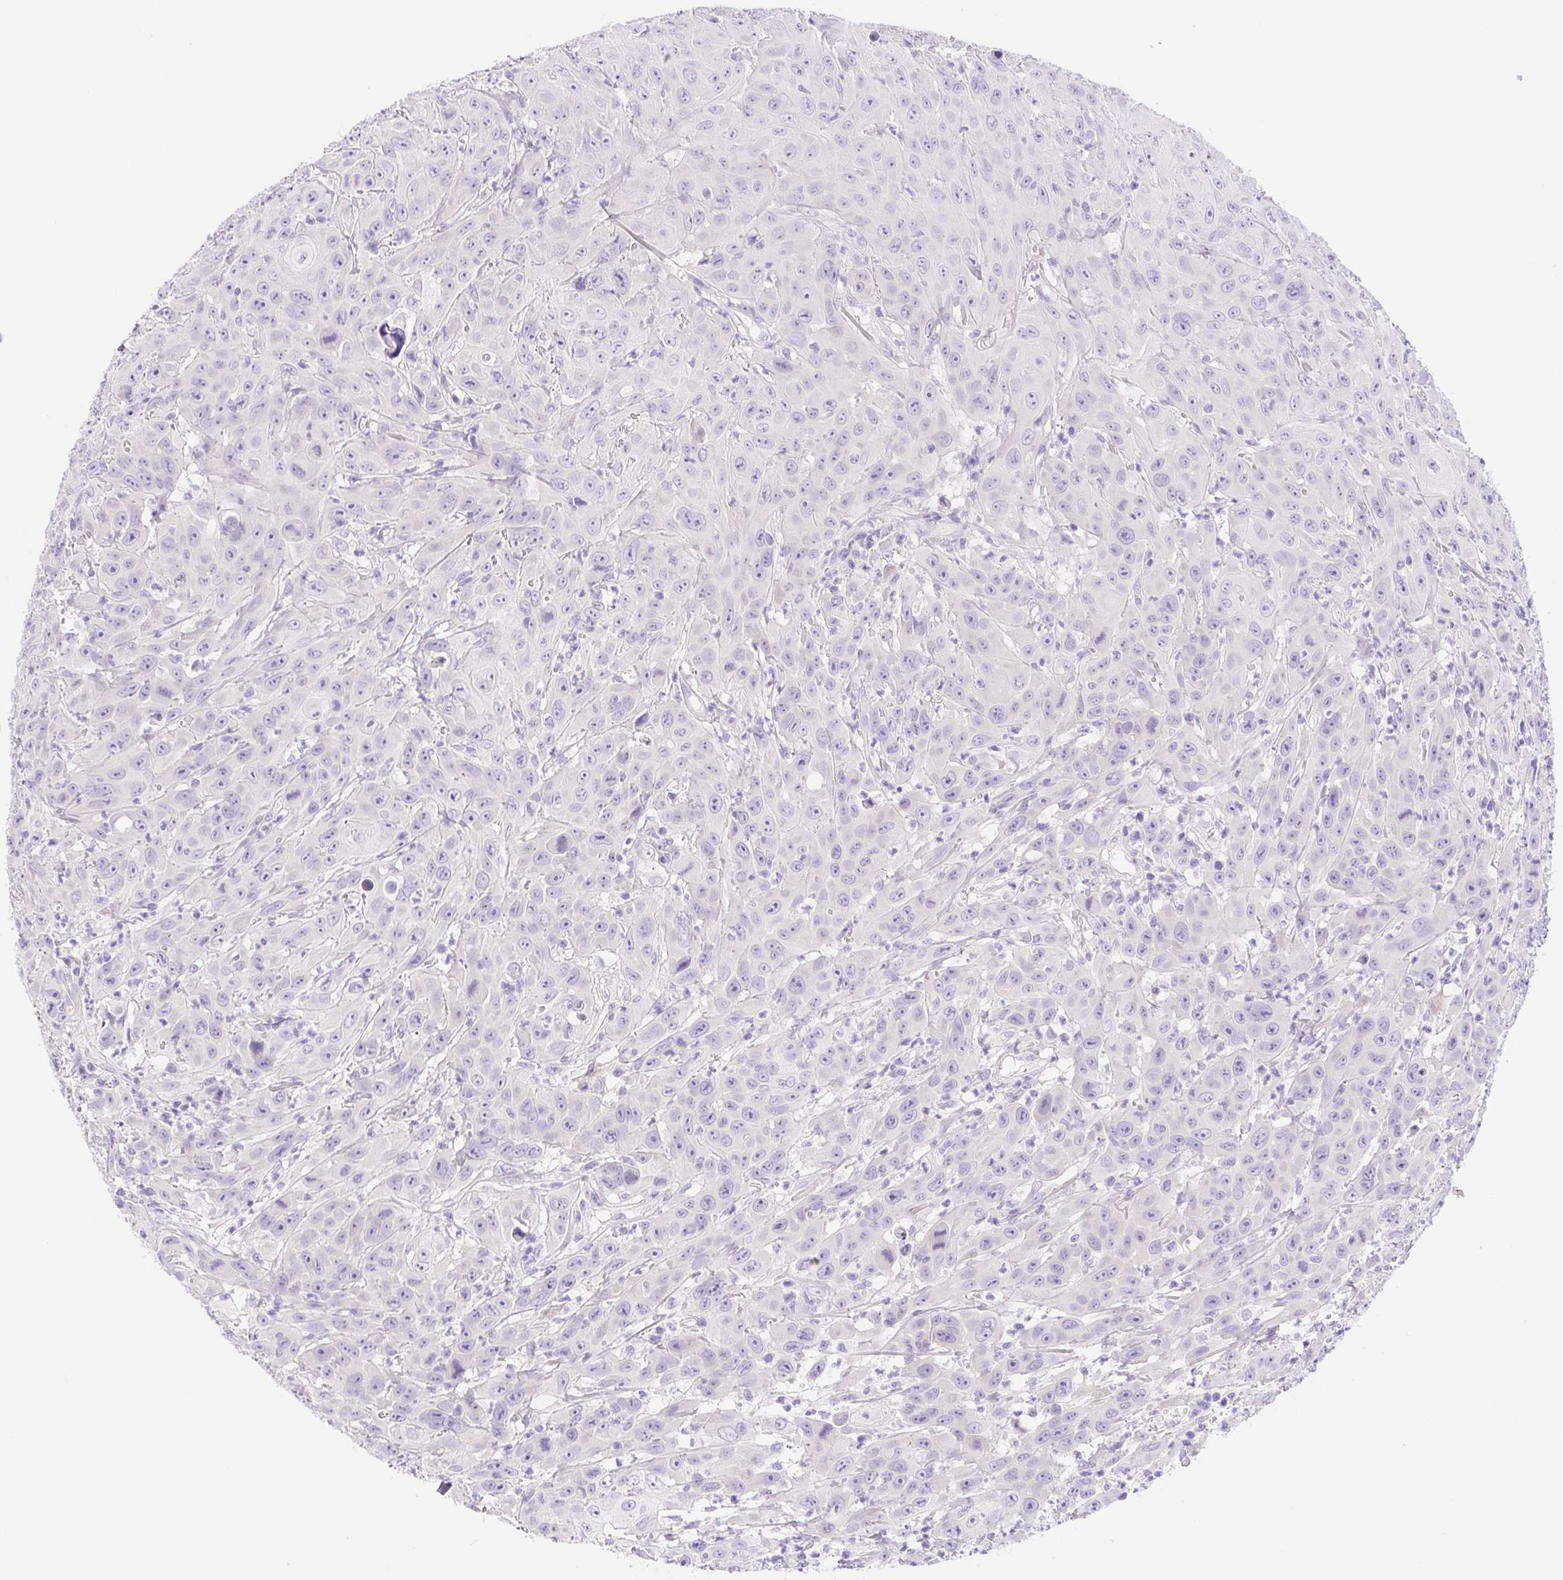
{"staining": {"intensity": "negative", "quantity": "none", "location": "none"}, "tissue": "head and neck cancer", "cell_type": "Tumor cells", "image_type": "cancer", "snomed": [{"axis": "morphology", "description": "Squamous cell carcinoma, NOS"}, {"axis": "topography", "description": "Skin"}, {"axis": "topography", "description": "Head-Neck"}], "caption": "The image exhibits no significant expression in tumor cells of head and neck squamous cell carcinoma.", "gene": "DYNC2LI1", "patient": {"sex": "male", "age": 80}}